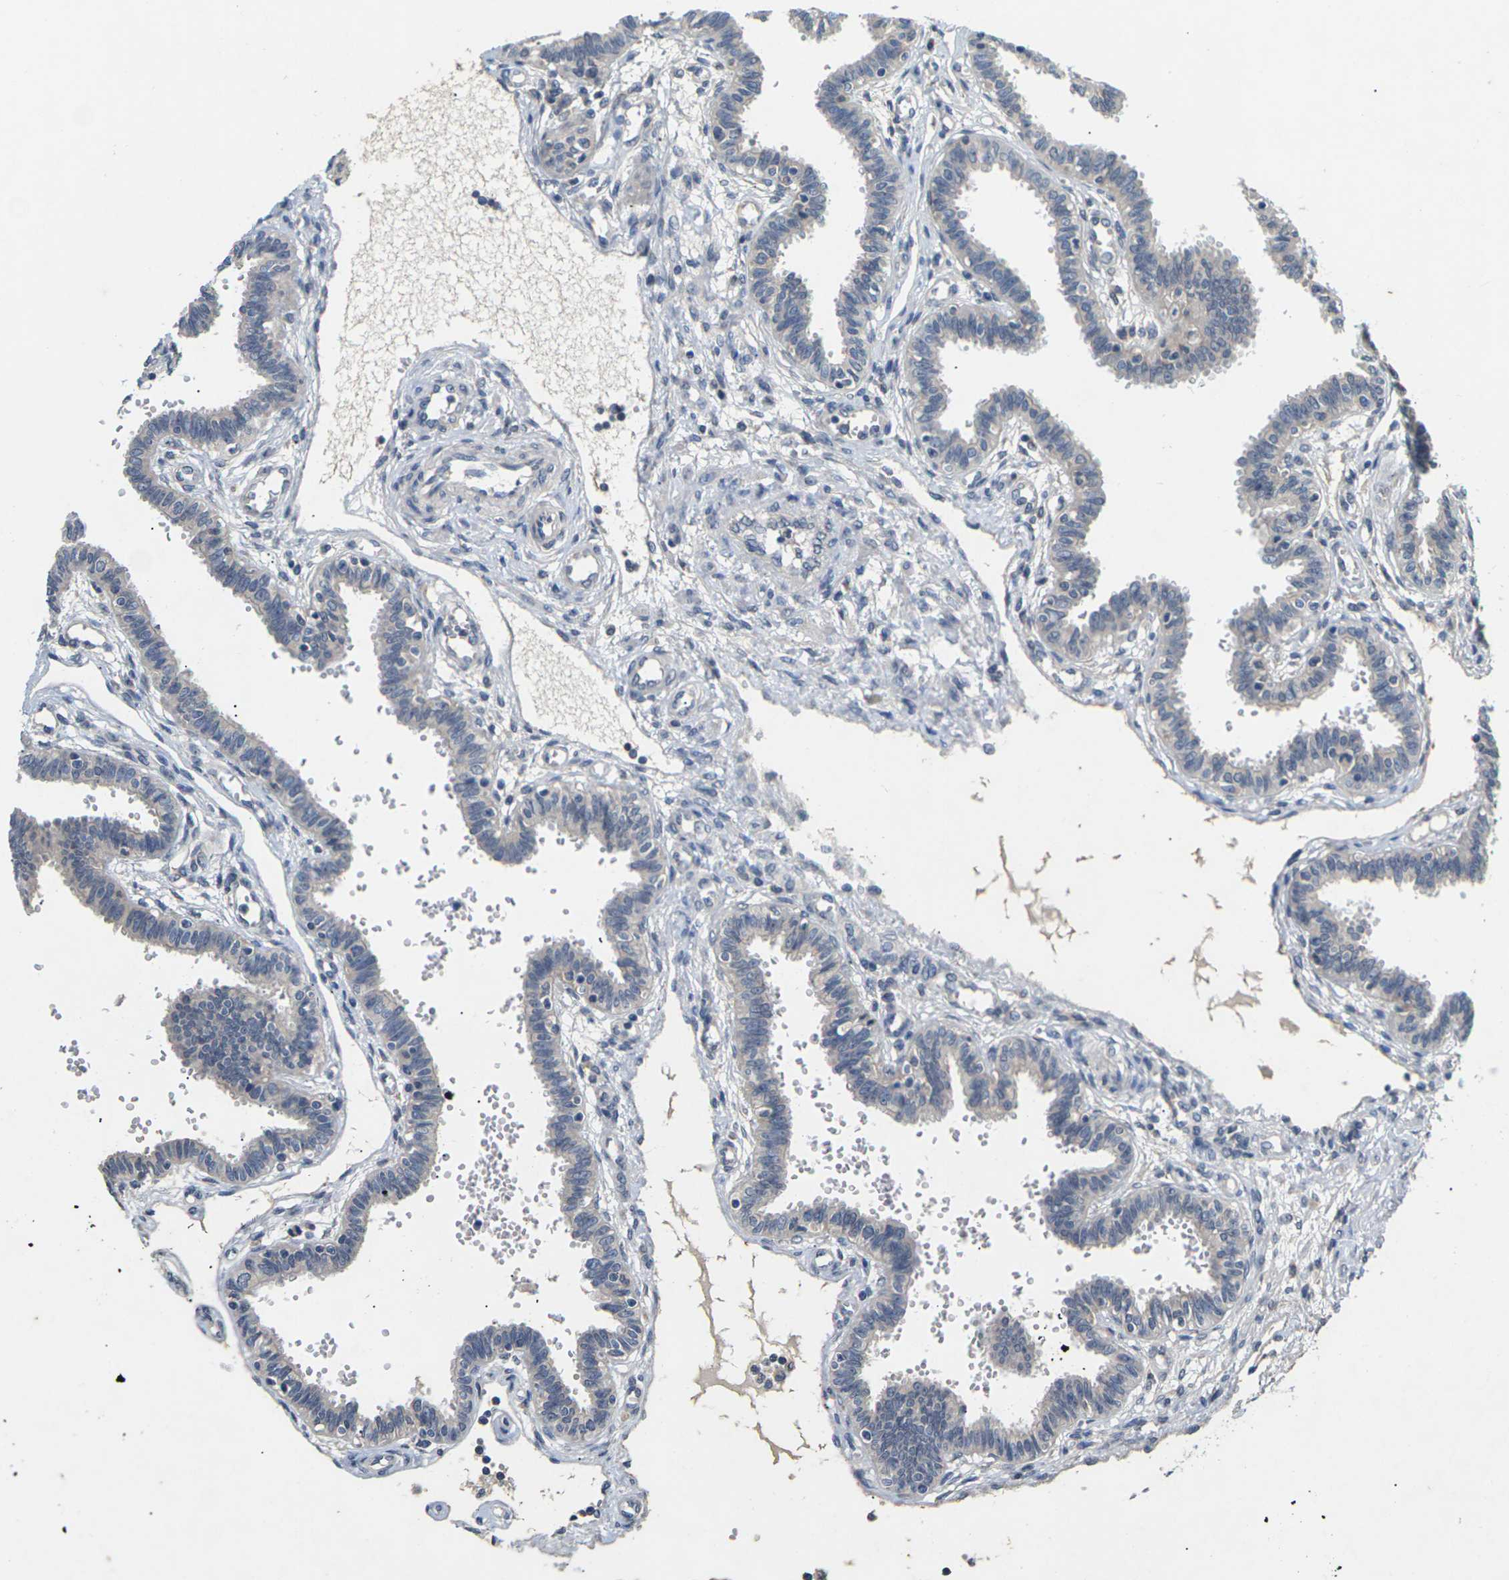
{"staining": {"intensity": "negative", "quantity": "none", "location": "none"}, "tissue": "fallopian tube", "cell_type": "Glandular cells", "image_type": "normal", "snomed": [{"axis": "morphology", "description": "Normal tissue, NOS"}, {"axis": "topography", "description": "Fallopian tube"}], "caption": "There is no significant positivity in glandular cells of fallopian tube. (IHC, brightfield microscopy, high magnification).", "gene": "SLC2A2", "patient": {"sex": "female", "age": 32}}